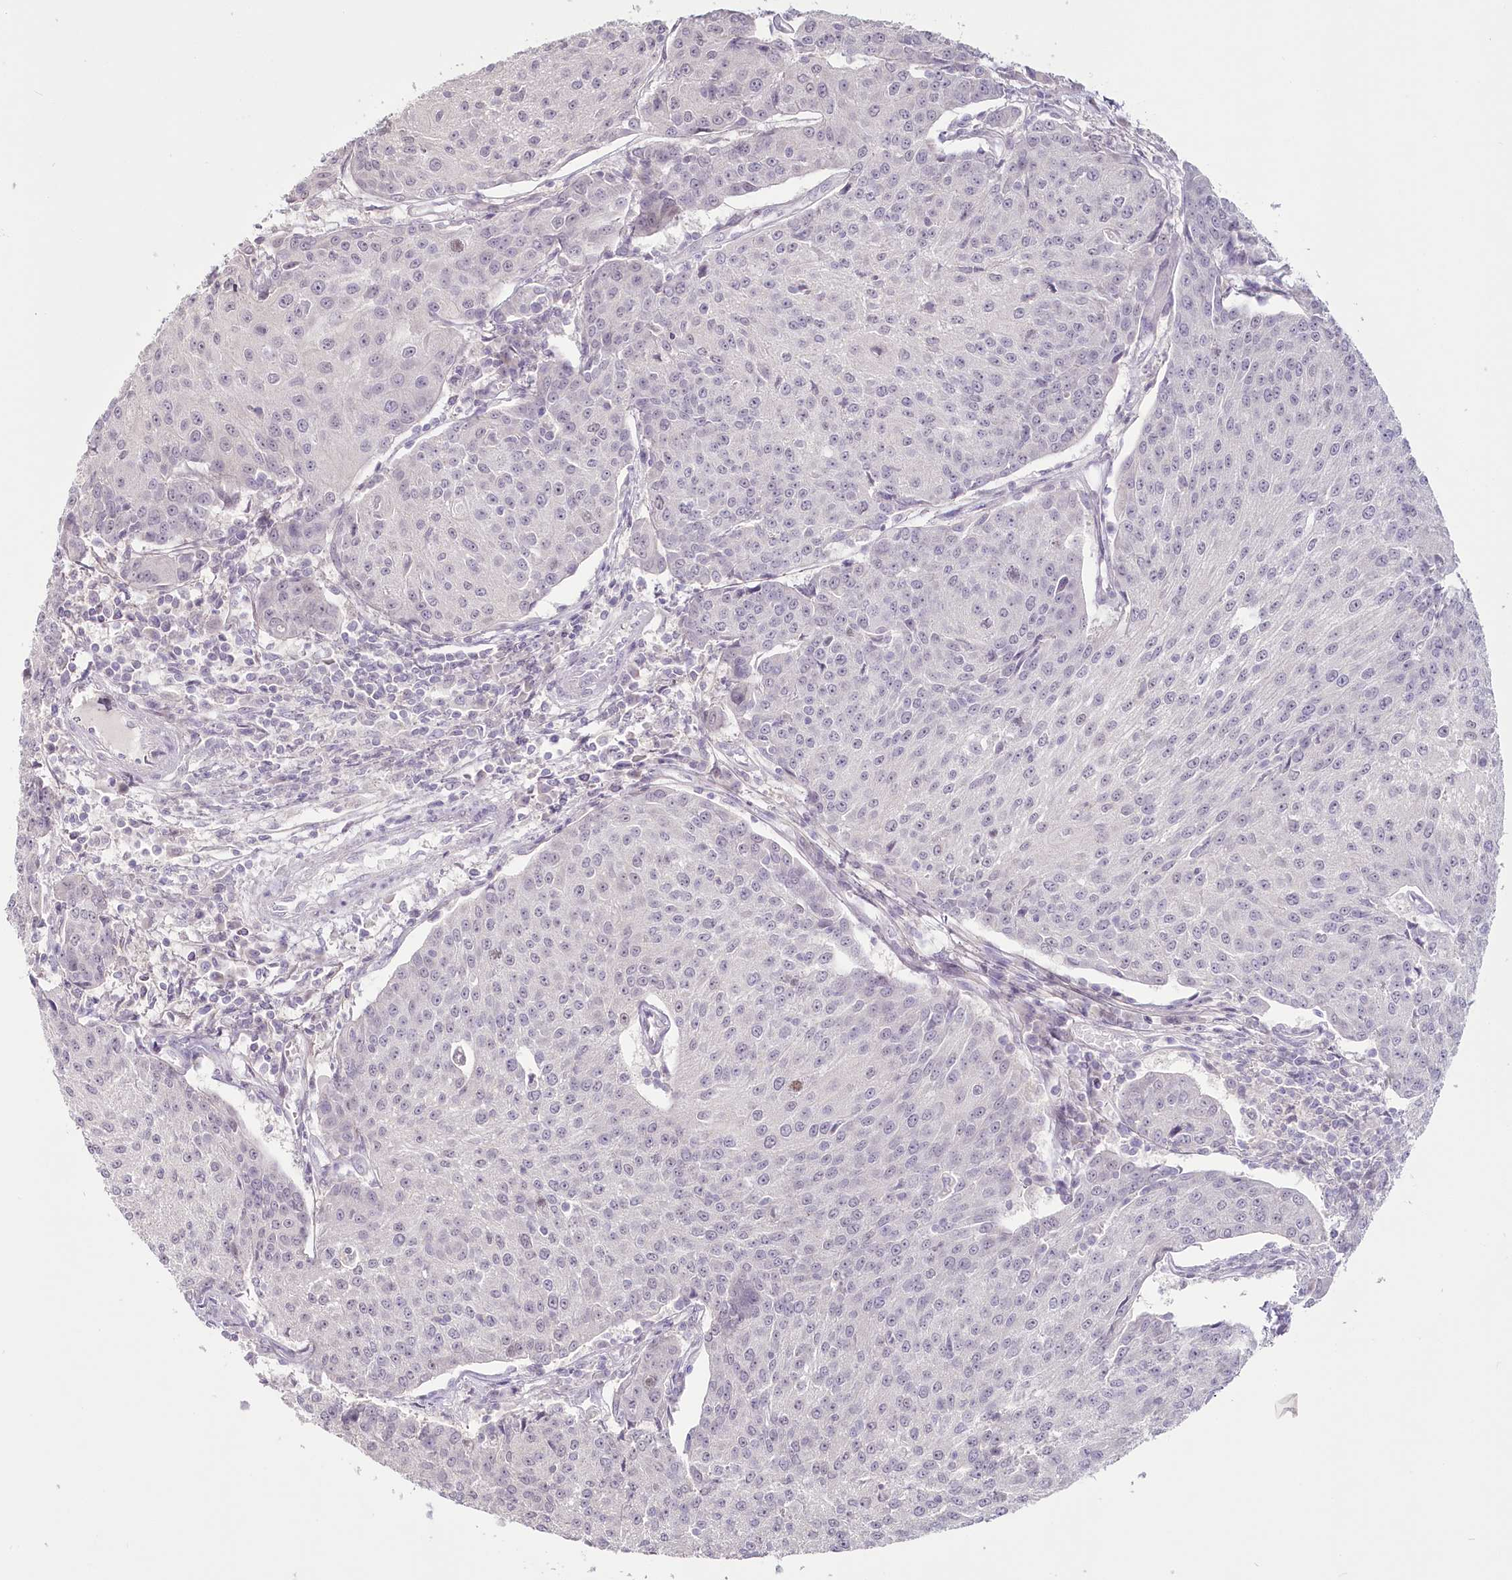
{"staining": {"intensity": "negative", "quantity": "none", "location": "none"}, "tissue": "urothelial cancer", "cell_type": "Tumor cells", "image_type": "cancer", "snomed": [{"axis": "morphology", "description": "Urothelial carcinoma, High grade"}, {"axis": "topography", "description": "Urinary bladder"}], "caption": "IHC photomicrograph of high-grade urothelial carcinoma stained for a protein (brown), which exhibits no expression in tumor cells.", "gene": "USP11", "patient": {"sex": "female", "age": 85}}